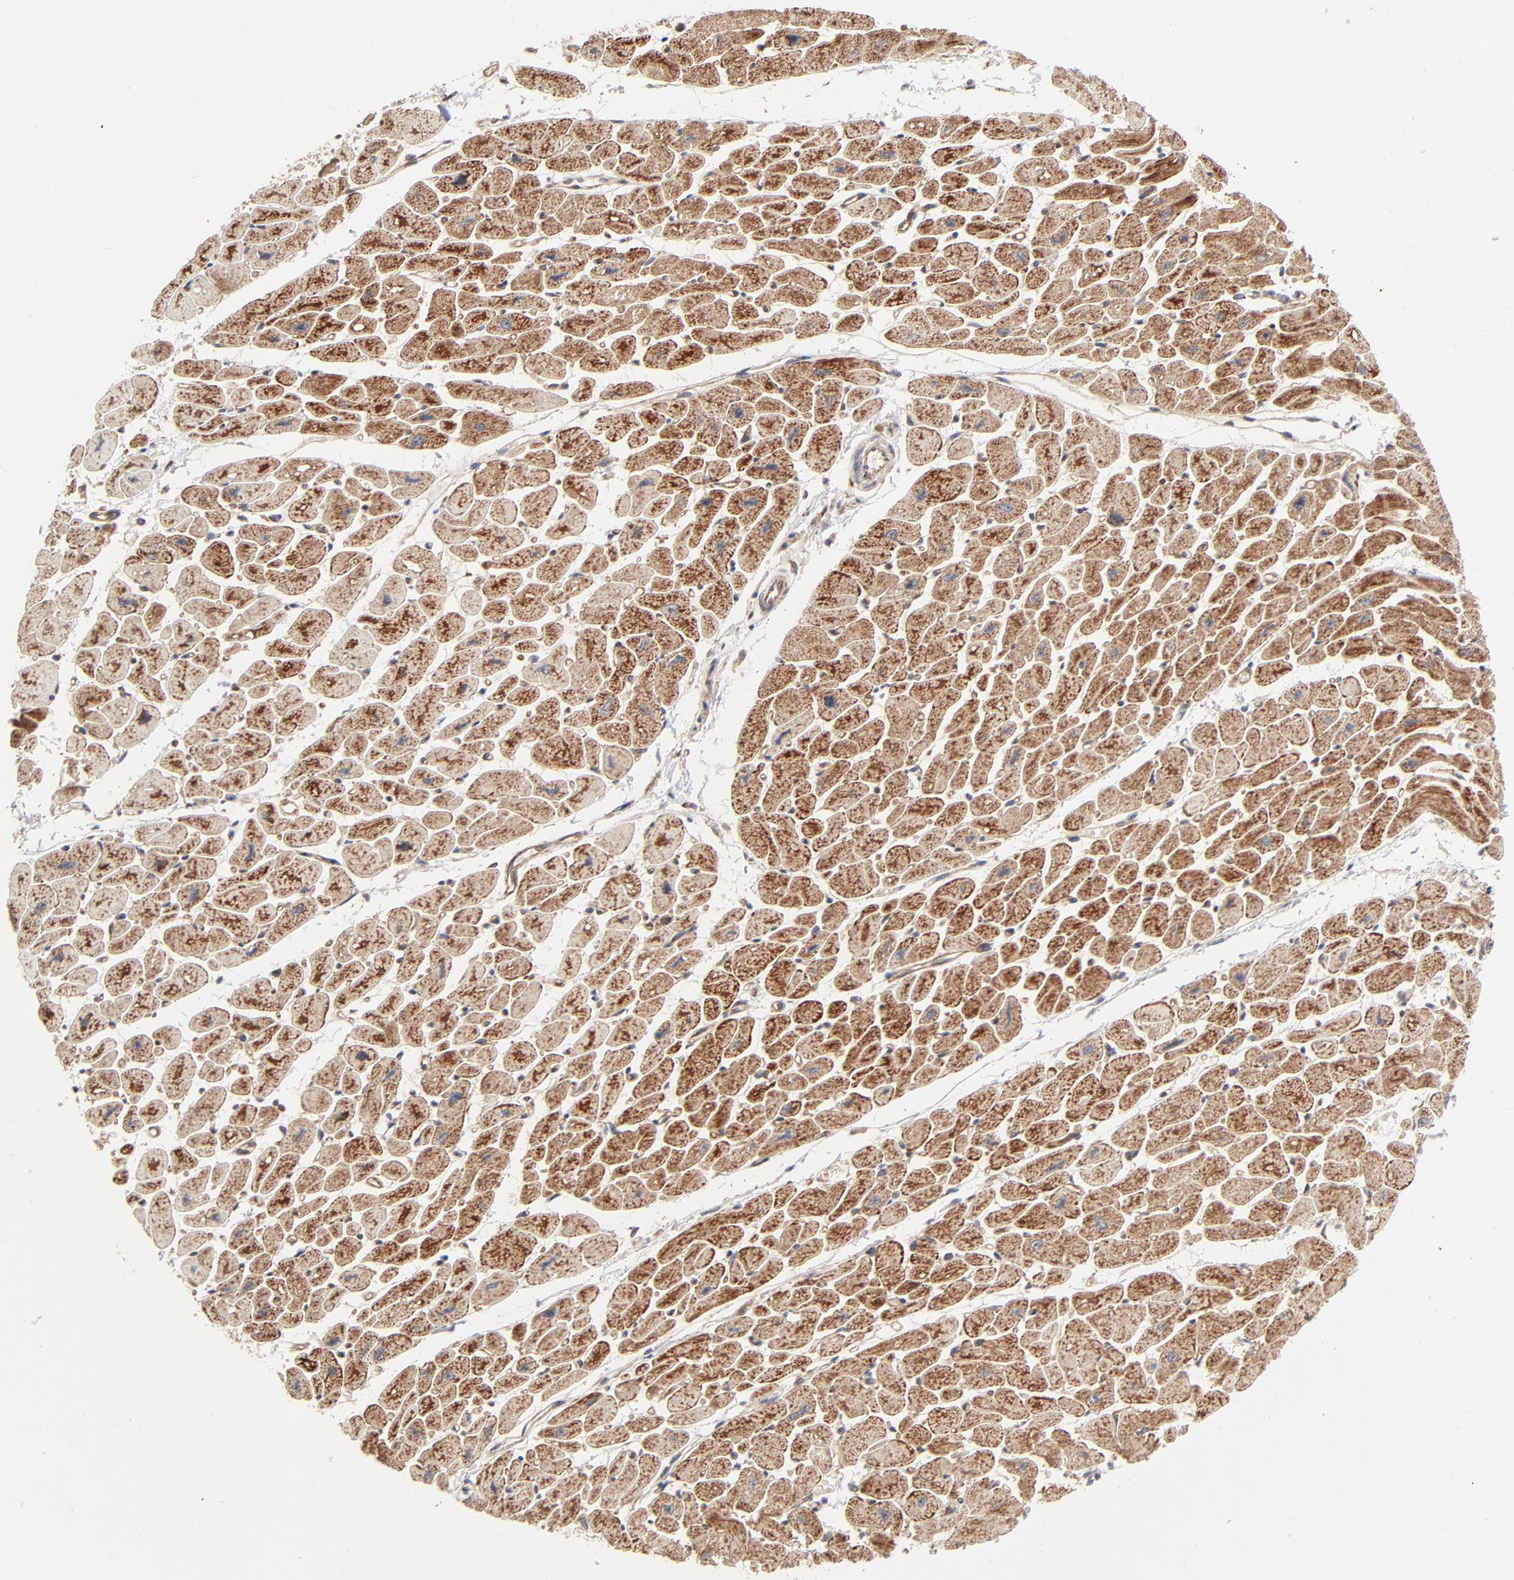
{"staining": {"intensity": "strong", "quantity": ">75%", "location": "cytoplasmic/membranous"}, "tissue": "heart muscle", "cell_type": "Cardiomyocytes", "image_type": "normal", "snomed": [{"axis": "morphology", "description": "Normal tissue, NOS"}, {"axis": "topography", "description": "Heart"}], "caption": "An image of heart muscle stained for a protein shows strong cytoplasmic/membranous brown staining in cardiomyocytes. (DAB (3,3'-diaminobenzidine) = brown stain, brightfield microscopy at high magnification).", "gene": "ABLIM3", "patient": {"sex": "female", "age": 54}}